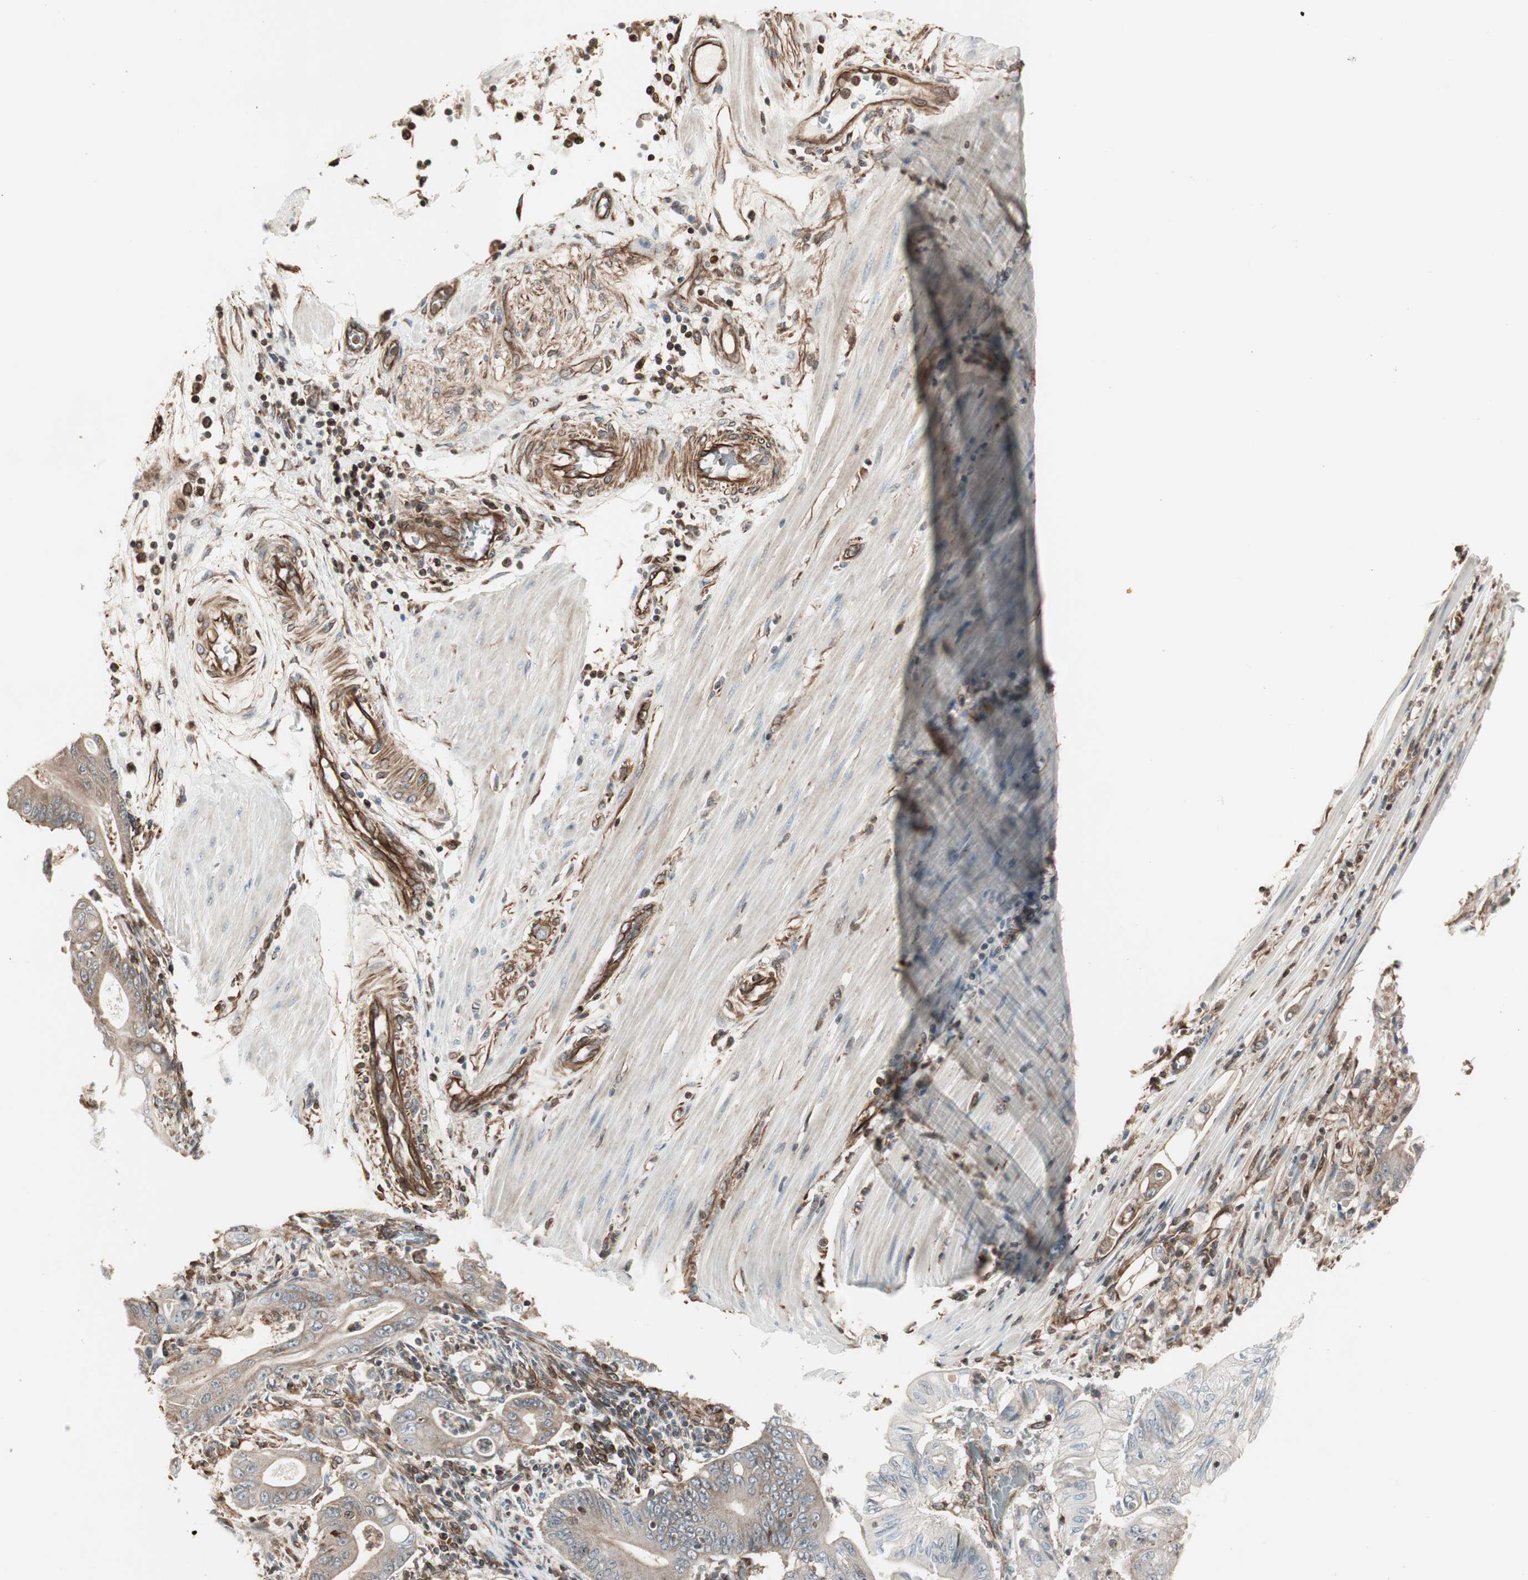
{"staining": {"intensity": "weak", "quantity": ">75%", "location": "cytoplasmic/membranous"}, "tissue": "pancreatic cancer", "cell_type": "Tumor cells", "image_type": "cancer", "snomed": [{"axis": "morphology", "description": "Normal tissue, NOS"}, {"axis": "topography", "description": "Lymph node"}], "caption": "The immunohistochemical stain highlights weak cytoplasmic/membranous expression in tumor cells of pancreatic cancer tissue. Nuclei are stained in blue.", "gene": "MAD2L2", "patient": {"sex": "male", "age": 62}}